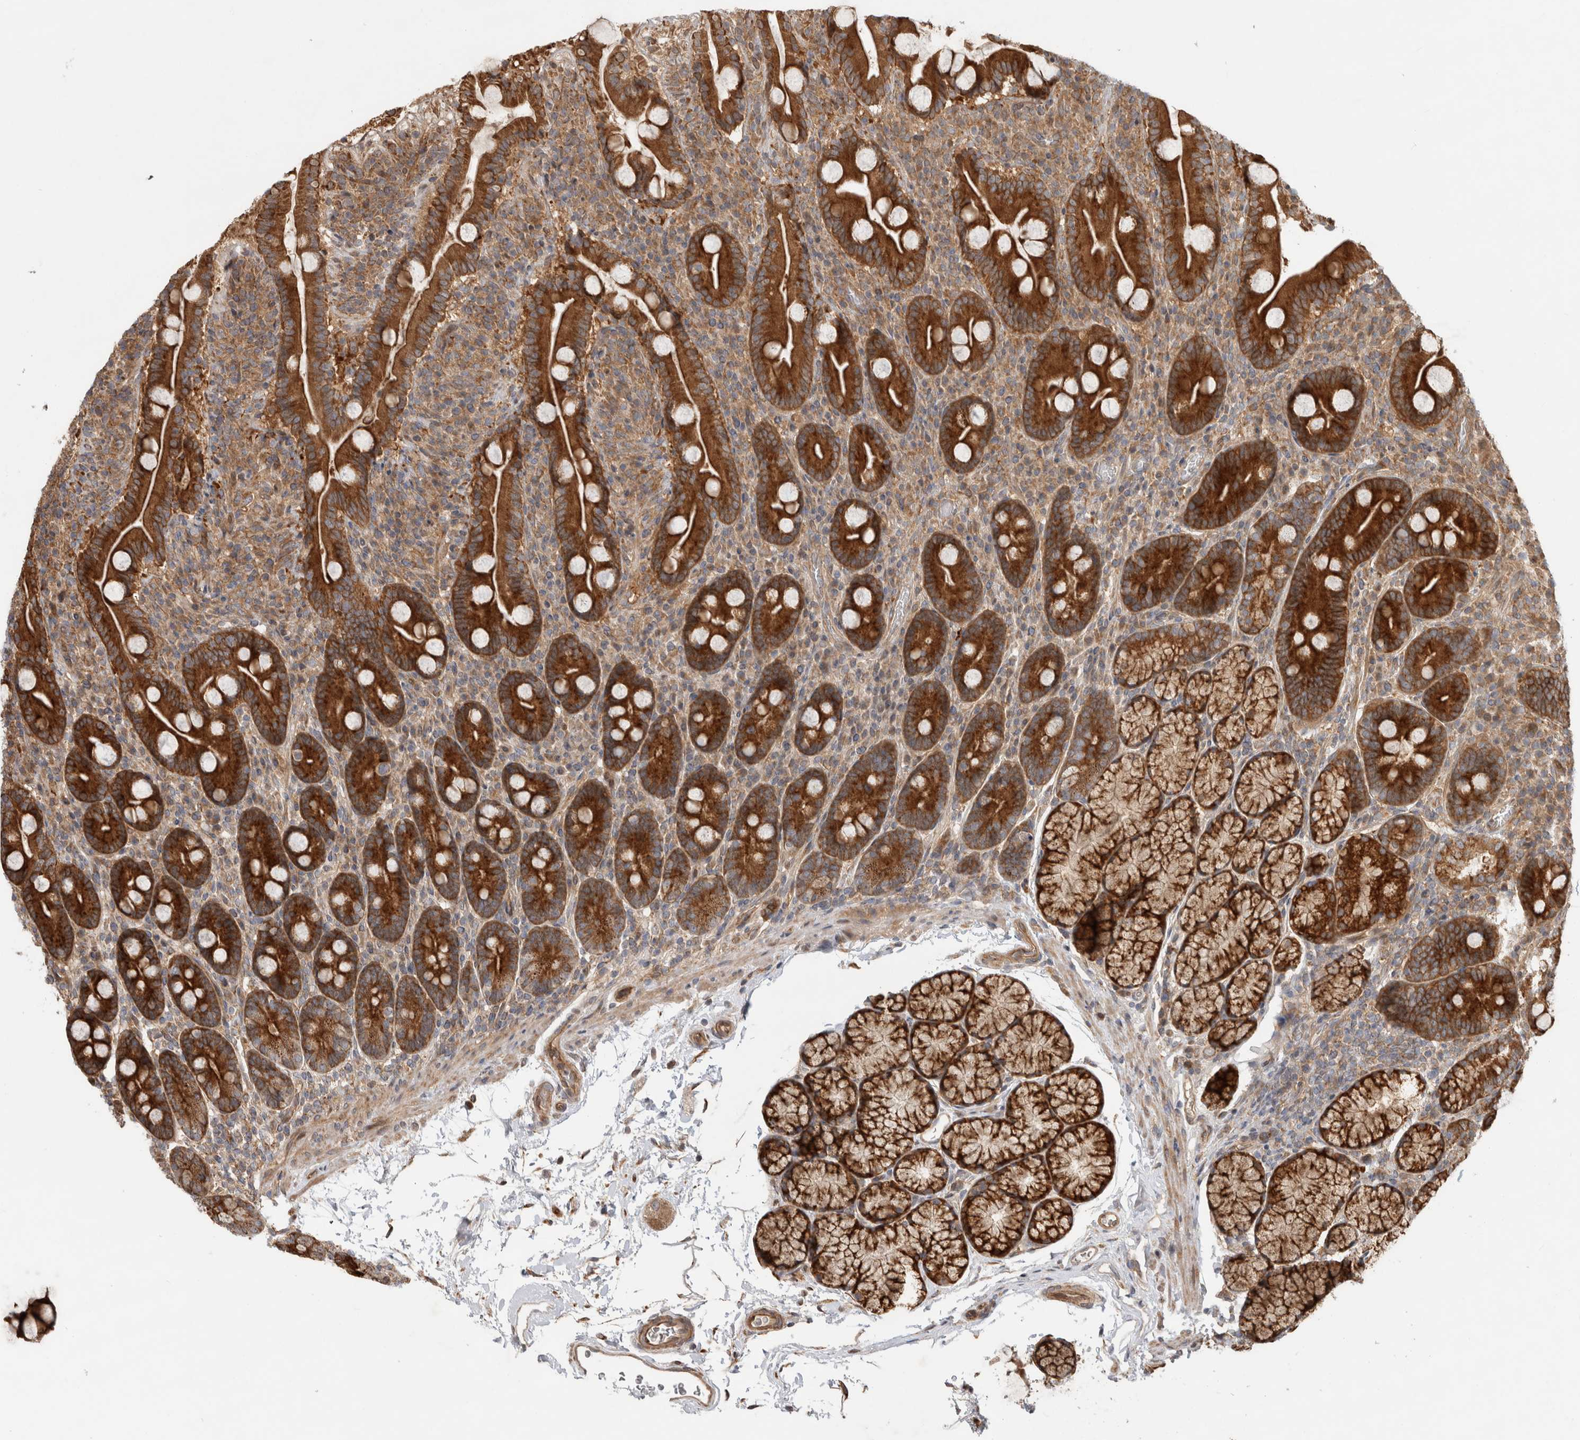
{"staining": {"intensity": "strong", "quantity": ">75%", "location": "cytoplasmic/membranous"}, "tissue": "duodenum", "cell_type": "Glandular cells", "image_type": "normal", "snomed": [{"axis": "morphology", "description": "Normal tissue, NOS"}, {"axis": "topography", "description": "Duodenum"}], "caption": "Duodenum stained for a protein (brown) exhibits strong cytoplasmic/membranous positive staining in approximately >75% of glandular cells.", "gene": "TUBD1", "patient": {"sex": "male", "age": 35}}